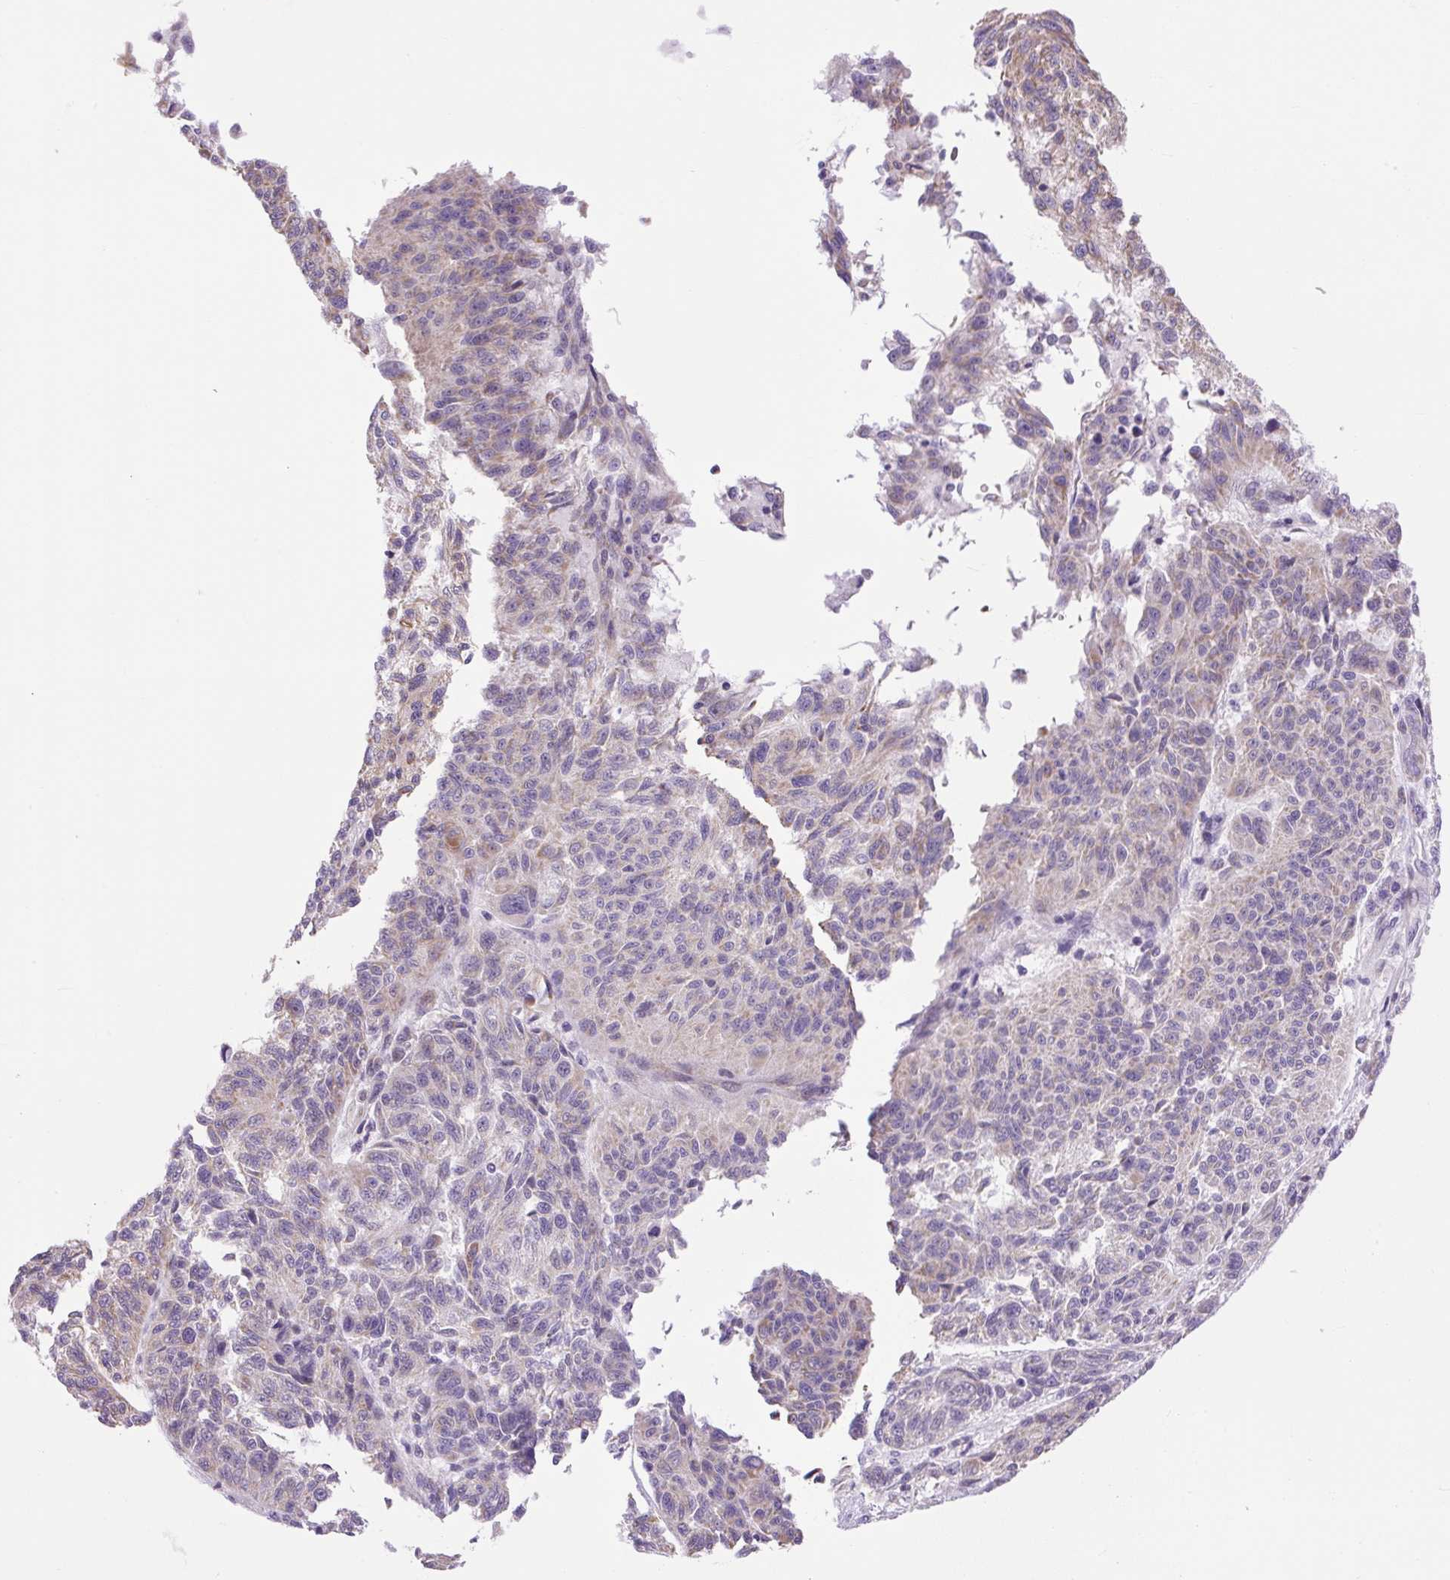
{"staining": {"intensity": "weak", "quantity": "<25%", "location": "cytoplasmic/membranous"}, "tissue": "melanoma", "cell_type": "Tumor cells", "image_type": "cancer", "snomed": [{"axis": "morphology", "description": "Malignant melanoma, NOS"}, {"axis": "topography", "description": "Skin"}], "caption": "Melanoma was stained to show a protein in brown. There is no significant positivity in tumor cells.", "gene": "RNASE10", "patient": {"sex": "male", "age": 53}}